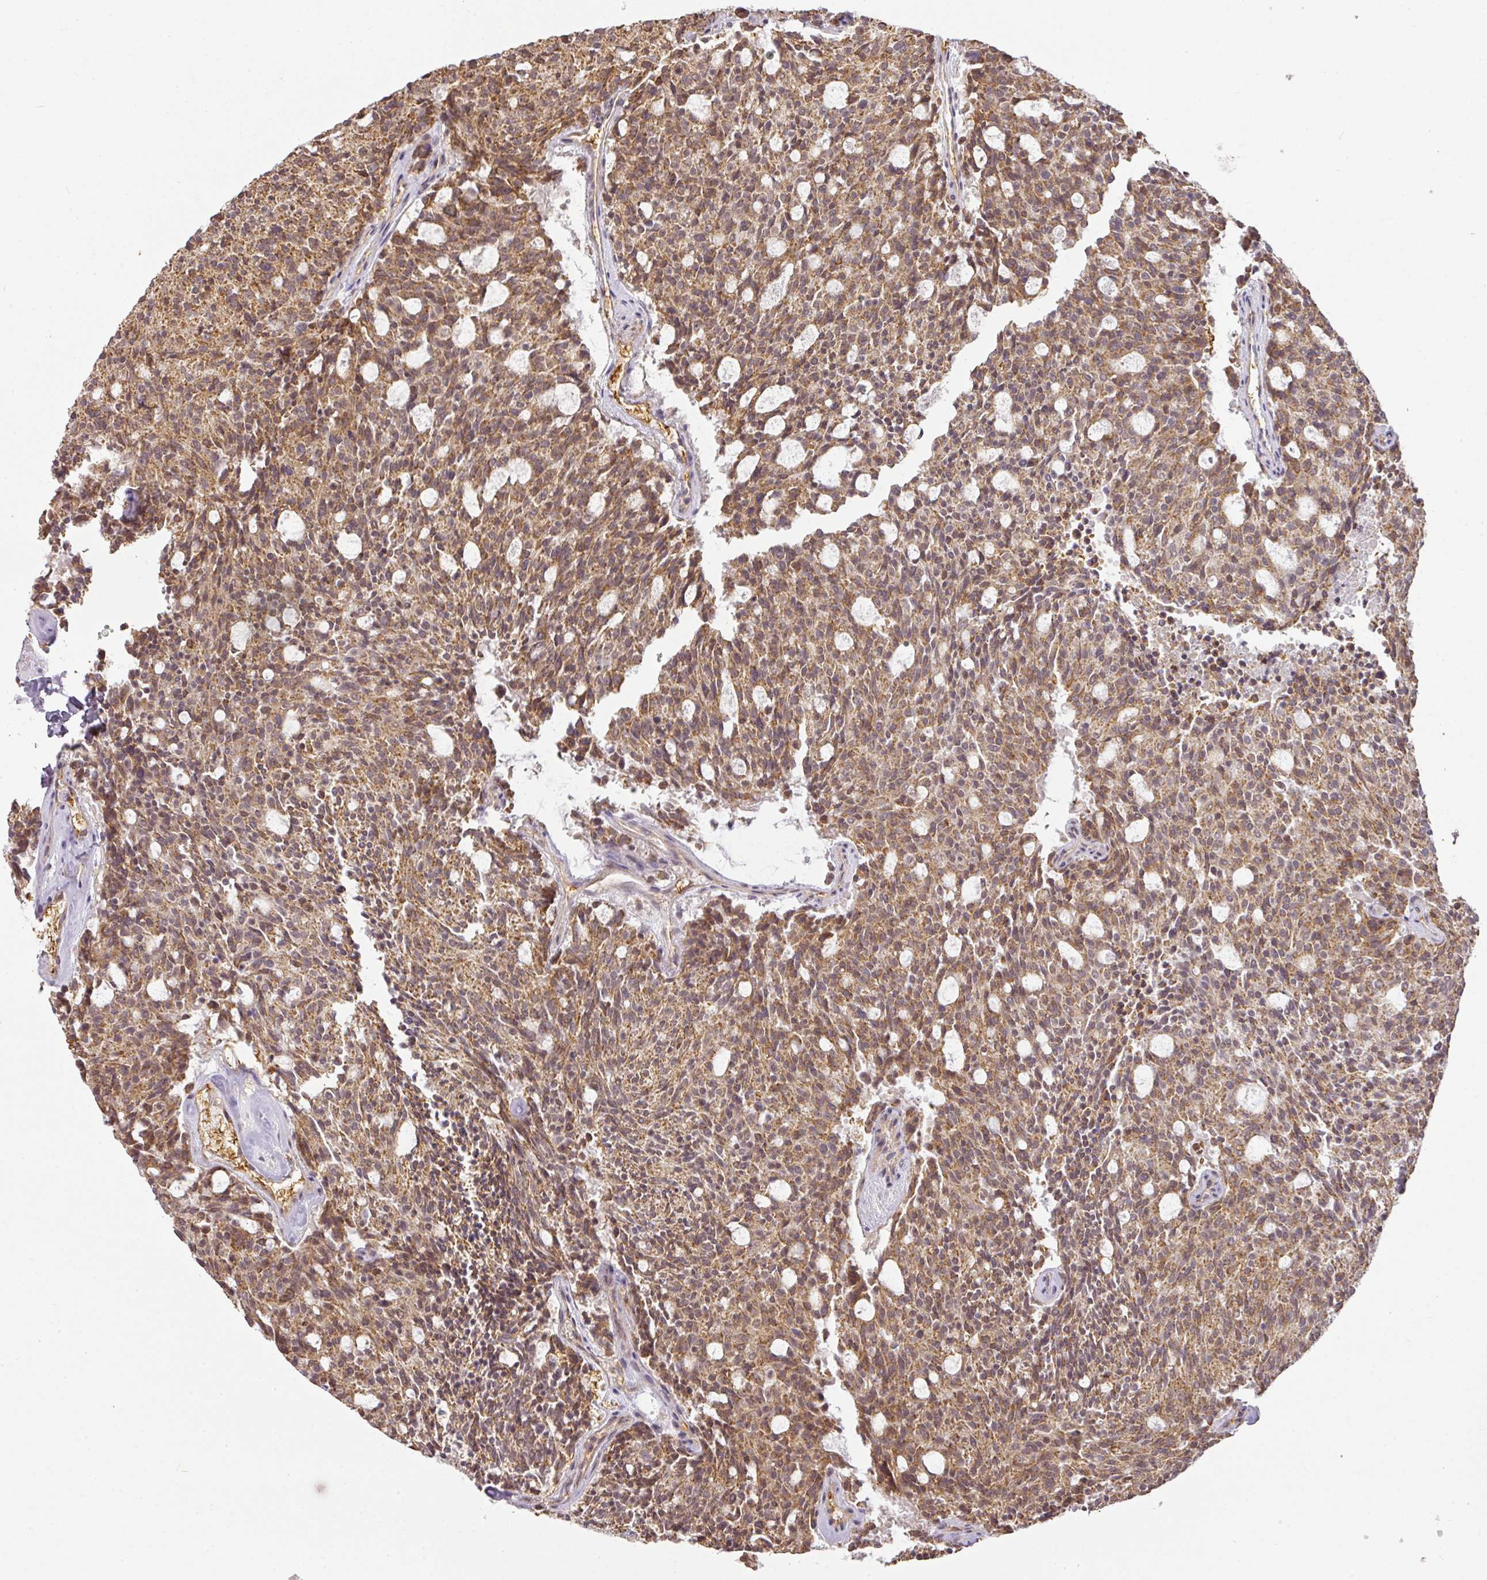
{"staining": {"intensity": "moderate", "quantity": ">75%", "location": "cytoplasmic/membranous"}, "tissue": "carcinoid", "cell_type": "Tumor cells", "image_type": "cancer", "snomed": [{"axis": "morphology", "description": "Carcinoid, malignant, NOS"}, {"axis": "topography", "description": "Pancreas"}], "caption": "Tumor cells show medium levels of moderate cytoplasmic/membranous staining in about >75% of cells in carcinoid (malignant).", "gene": "MYOM2", "patient": {"sex": "female", "age": 54}}